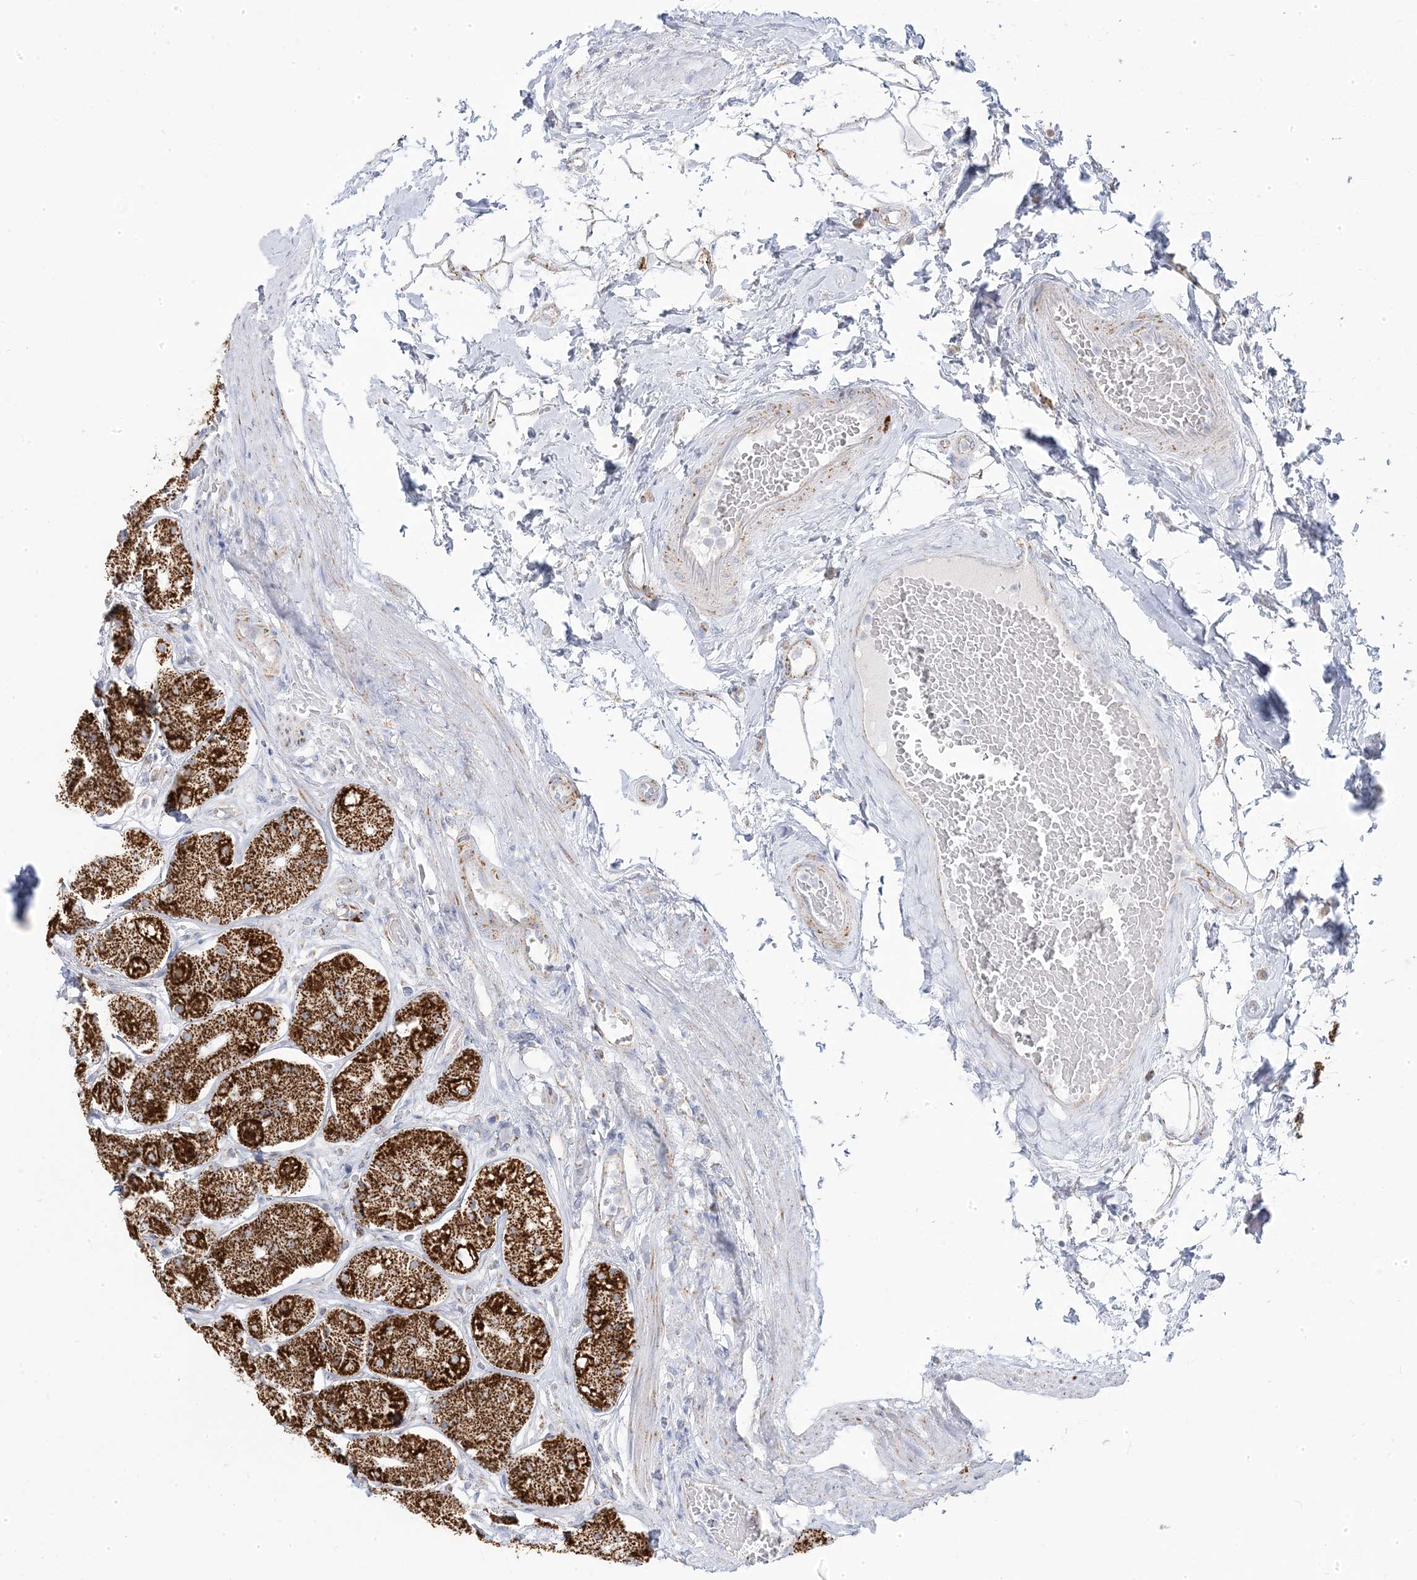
{"staining": {"intensity": "strong", "quantity": "25%-75%", "location": "cytoplasmic/membranous"}, "tissue": "stomach", "cell_type": "Glandular cells", "image_type": "normal", "snomed": [{"axis": "morphology", "description": "Normal tissue, NOS"}, {"axis": "topography", "description": "Stomach"}, {"axis": "topography", "description": "Stomach, lower"}], "caption": "Brown immunohistochemical staining in benign human stomach displays strong cytoplasmic/membranous positivity in about 25%-75% of glandular cells.", "gene": "PCCB", "patient": {"sex": "female", "age": 56}}